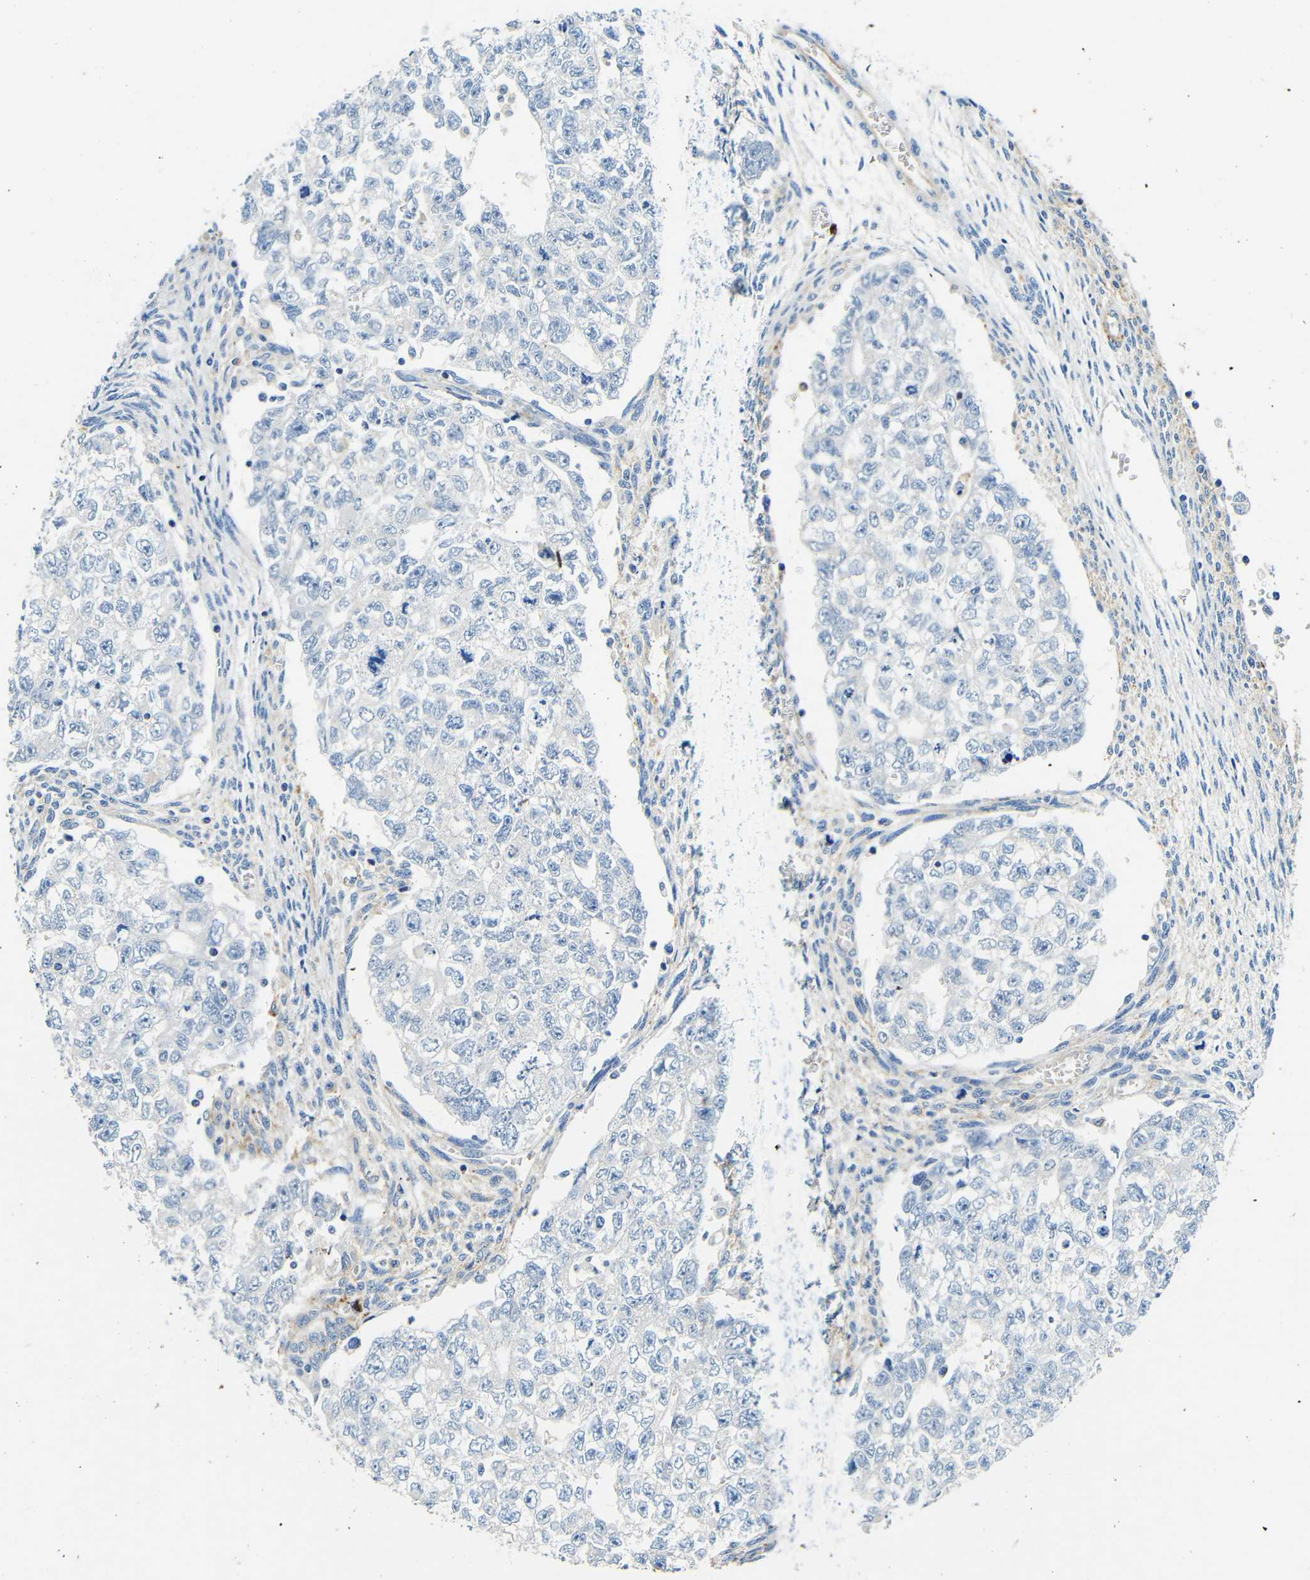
{"staining": {"intensity": "negative", "quantity": "none", "location": "none"}, "tissue": "testis cancer", "cell_type": "Tumor cells", "image_type": "cancer", "snomed": [{"axis": "morphology", "description": "Seminoma, NOS"}, {"axis": "morphology", "description": "Carcinoma, Embryonal, NOS"}, {"axis": "topography", "description": "Testis"}], "caption": "Immunohistochemistry (IHC) image of neoplastic tissue: testis cancer (embryonal carcinoma) stained with DAB (3,3'-diaminobenzidine) demonstrates no significant protein positivity in tumor cells. (DAB IHC with hematoxylin counter stain).", "gene": "FMO5", "patient": {"sex": "male", "age": 38}}